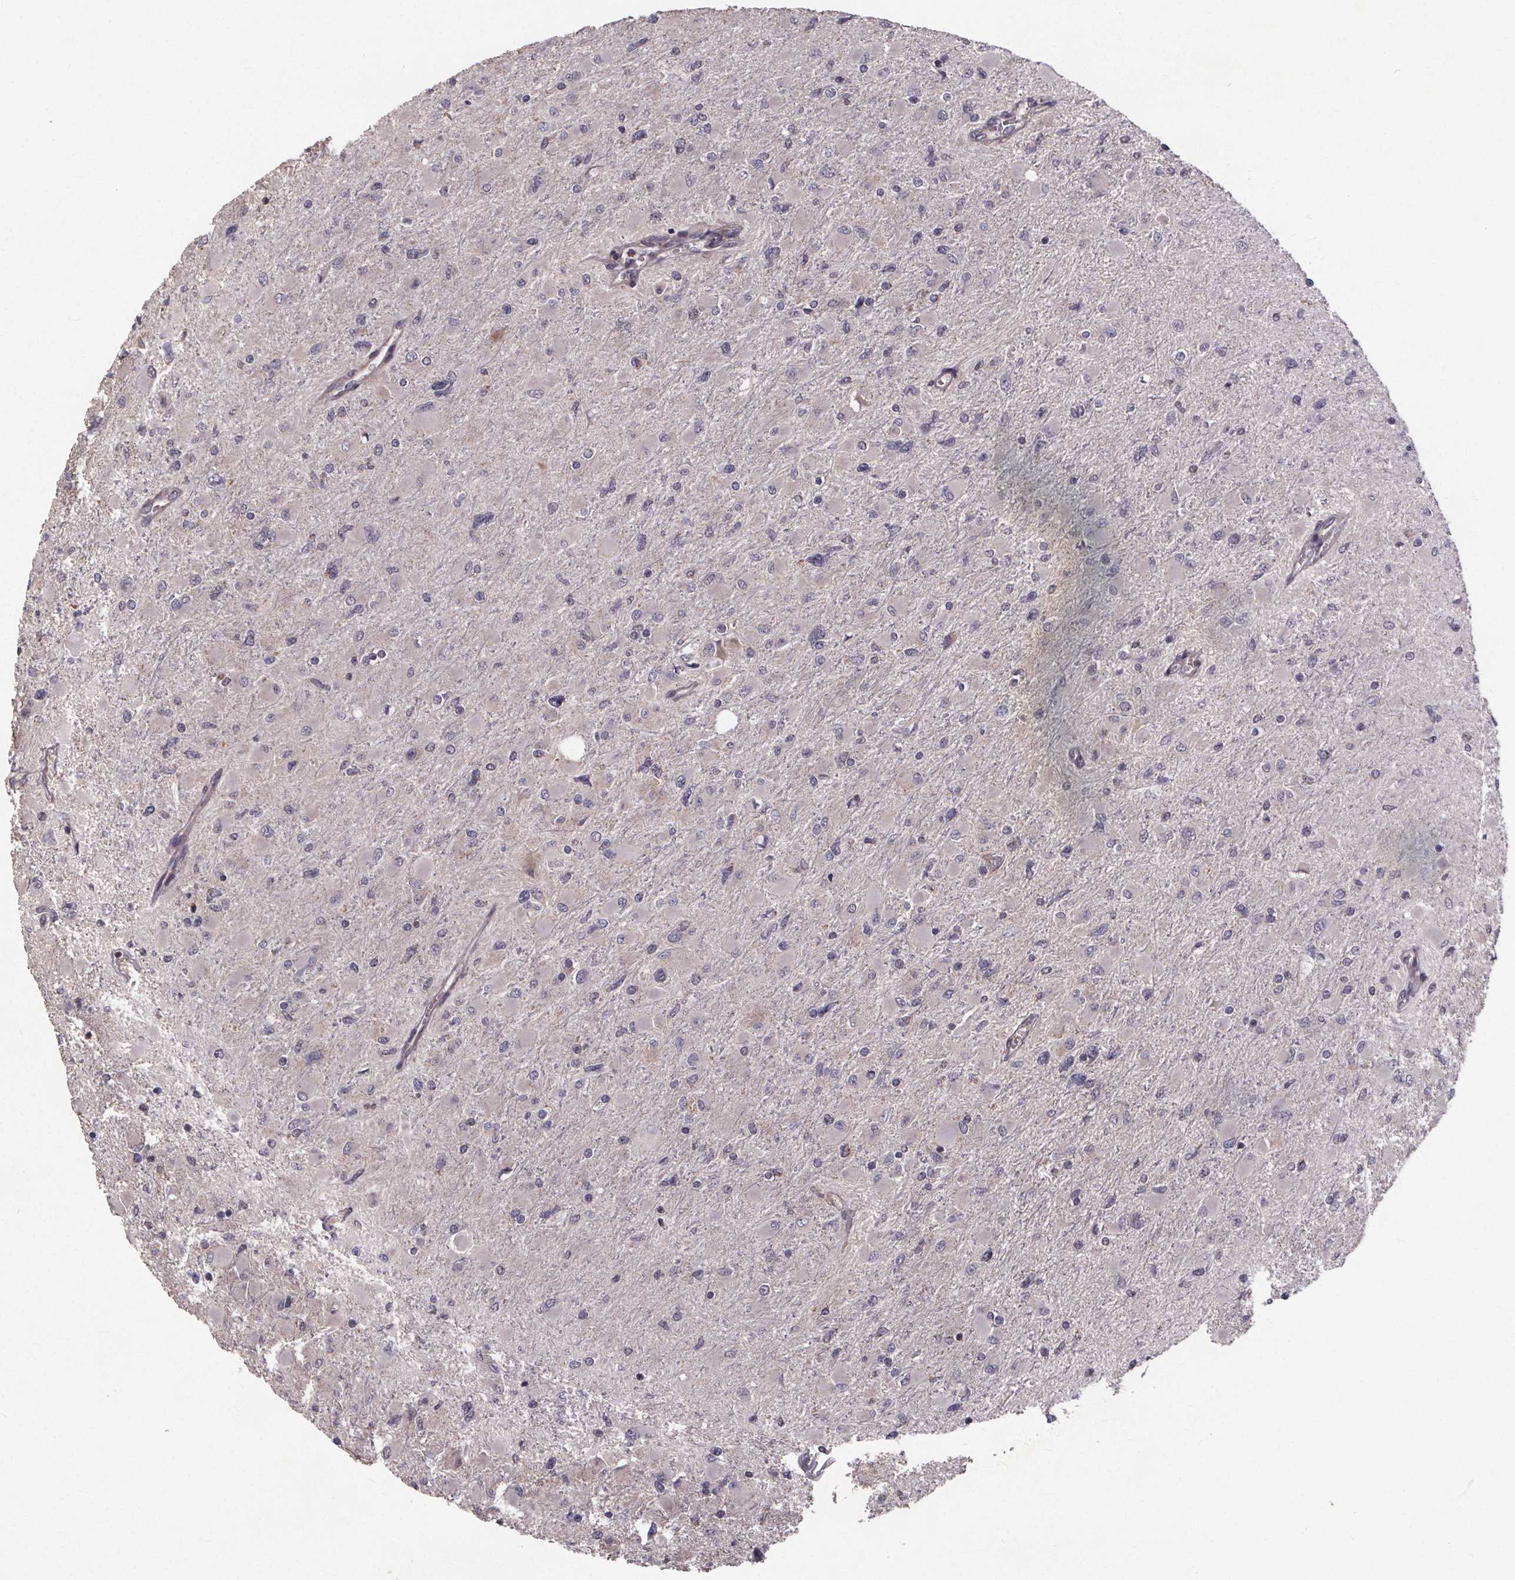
{"staining": {"intensity": "negative", "quantity": "none", "location": "none"}, "tissue": "glioma", "cell_type": "Tumor cells", "image_type": "cancer", "snomed": [{"axis": "morphology", "description": "Glioma, malignant, High grade"}, {"axis": "topography", "description": "Cerebral cortex"}], "caption": "Malignant glioma (high-grade) stained for a protein using IHC reveals no positivity tumor cells.", "gene": "YME1L1", "patient": {"sex": "female", "age": 36}}